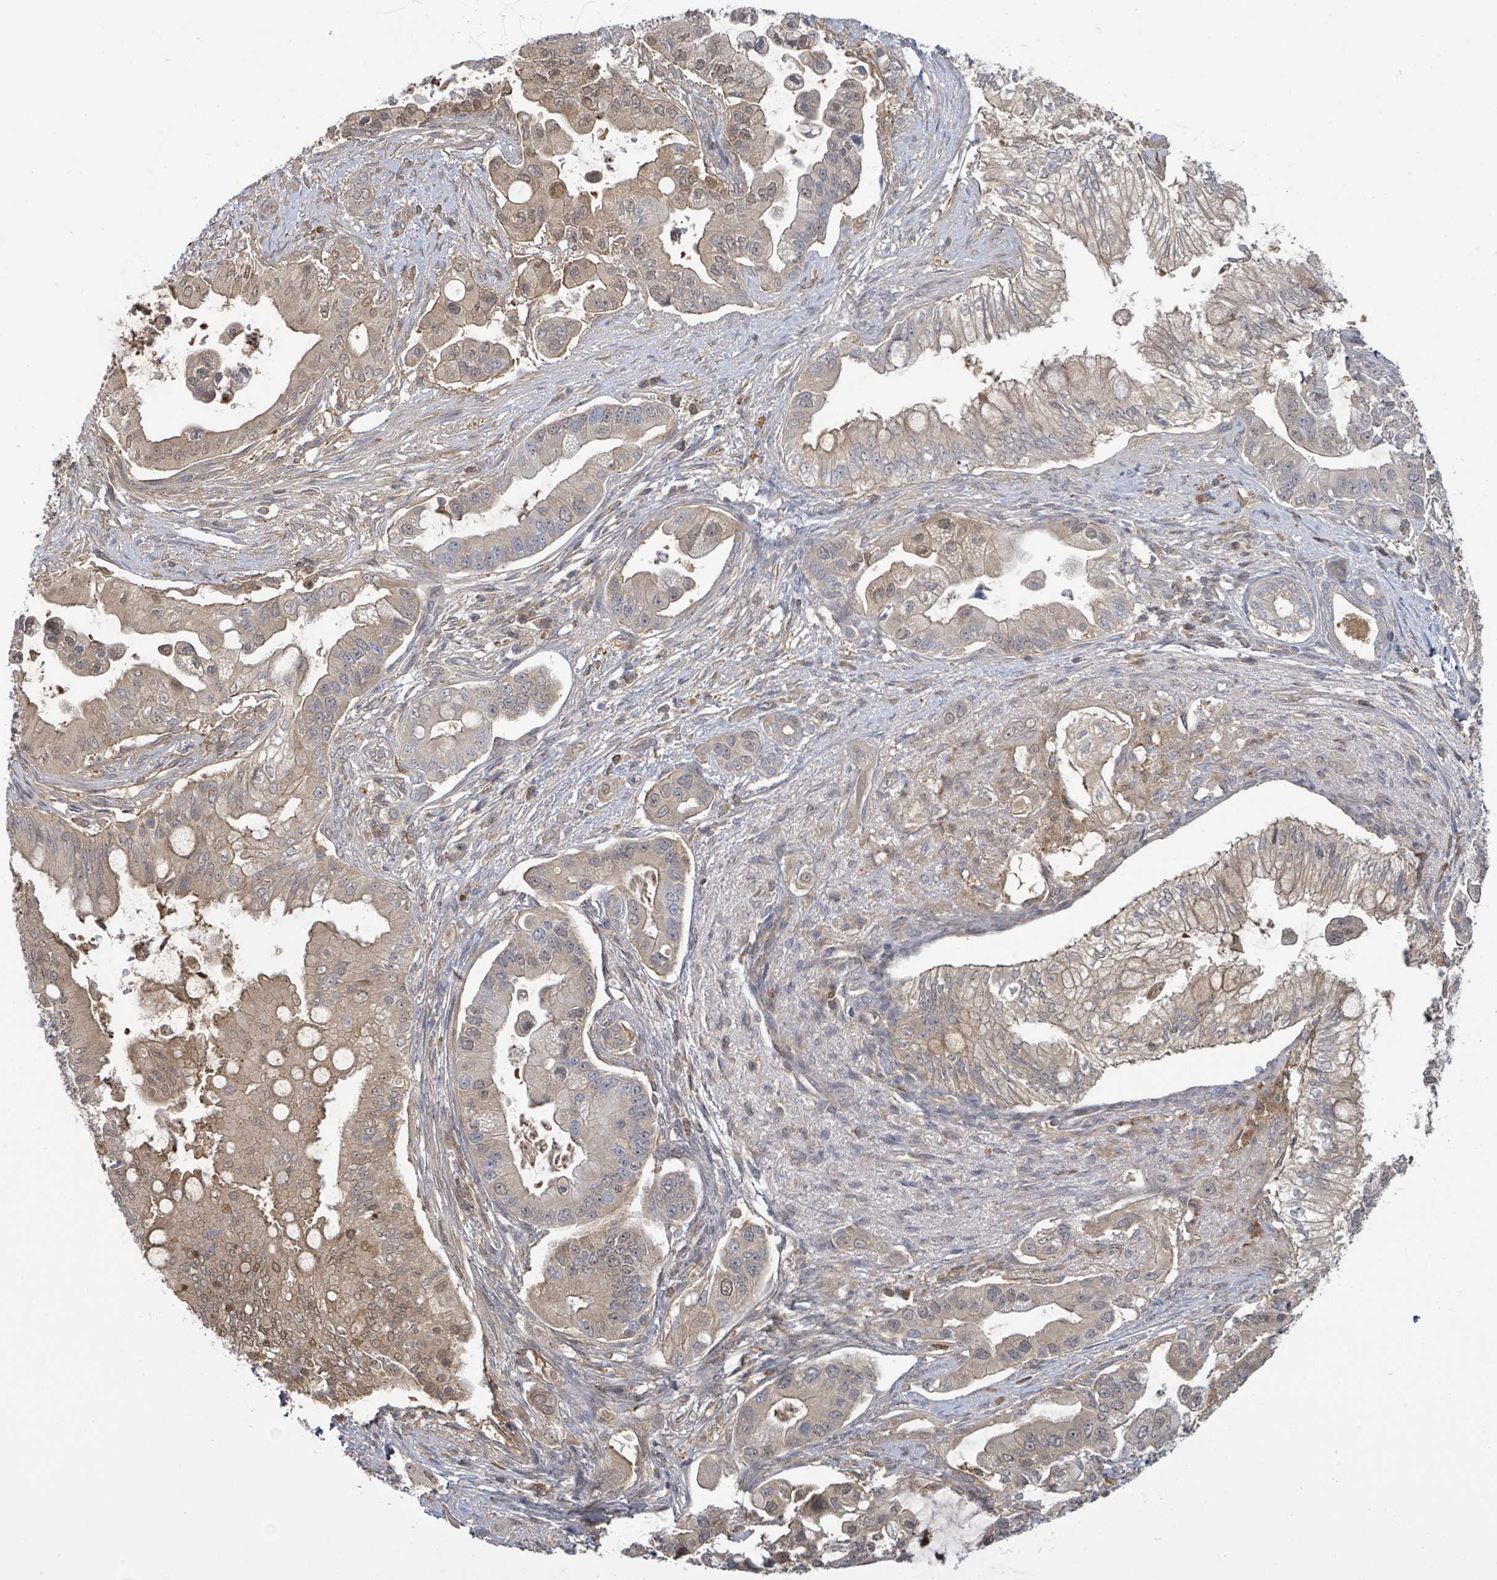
{"staining": {"intensity": "weak", "quantity": "25%-75%", "location": "cytoplasmic/membranous"}, "tissue": "pancreatic cancer", "cell_type": "Tumor cells", "image_type": "cancer", "snomed": [{"axis": "morphology", "description": "Adenocarcinoma, NOS"}, {"axis": "topography", "description": "Pancreas"}], "caption": "The micrograph reveals a brown stain indicating the presence of a protein in the cytoplasmic/membranous of tumor cells in pancreatic cancer.", "gene": "PGAM1", "patient": {"sex": "male", "age": 57}}